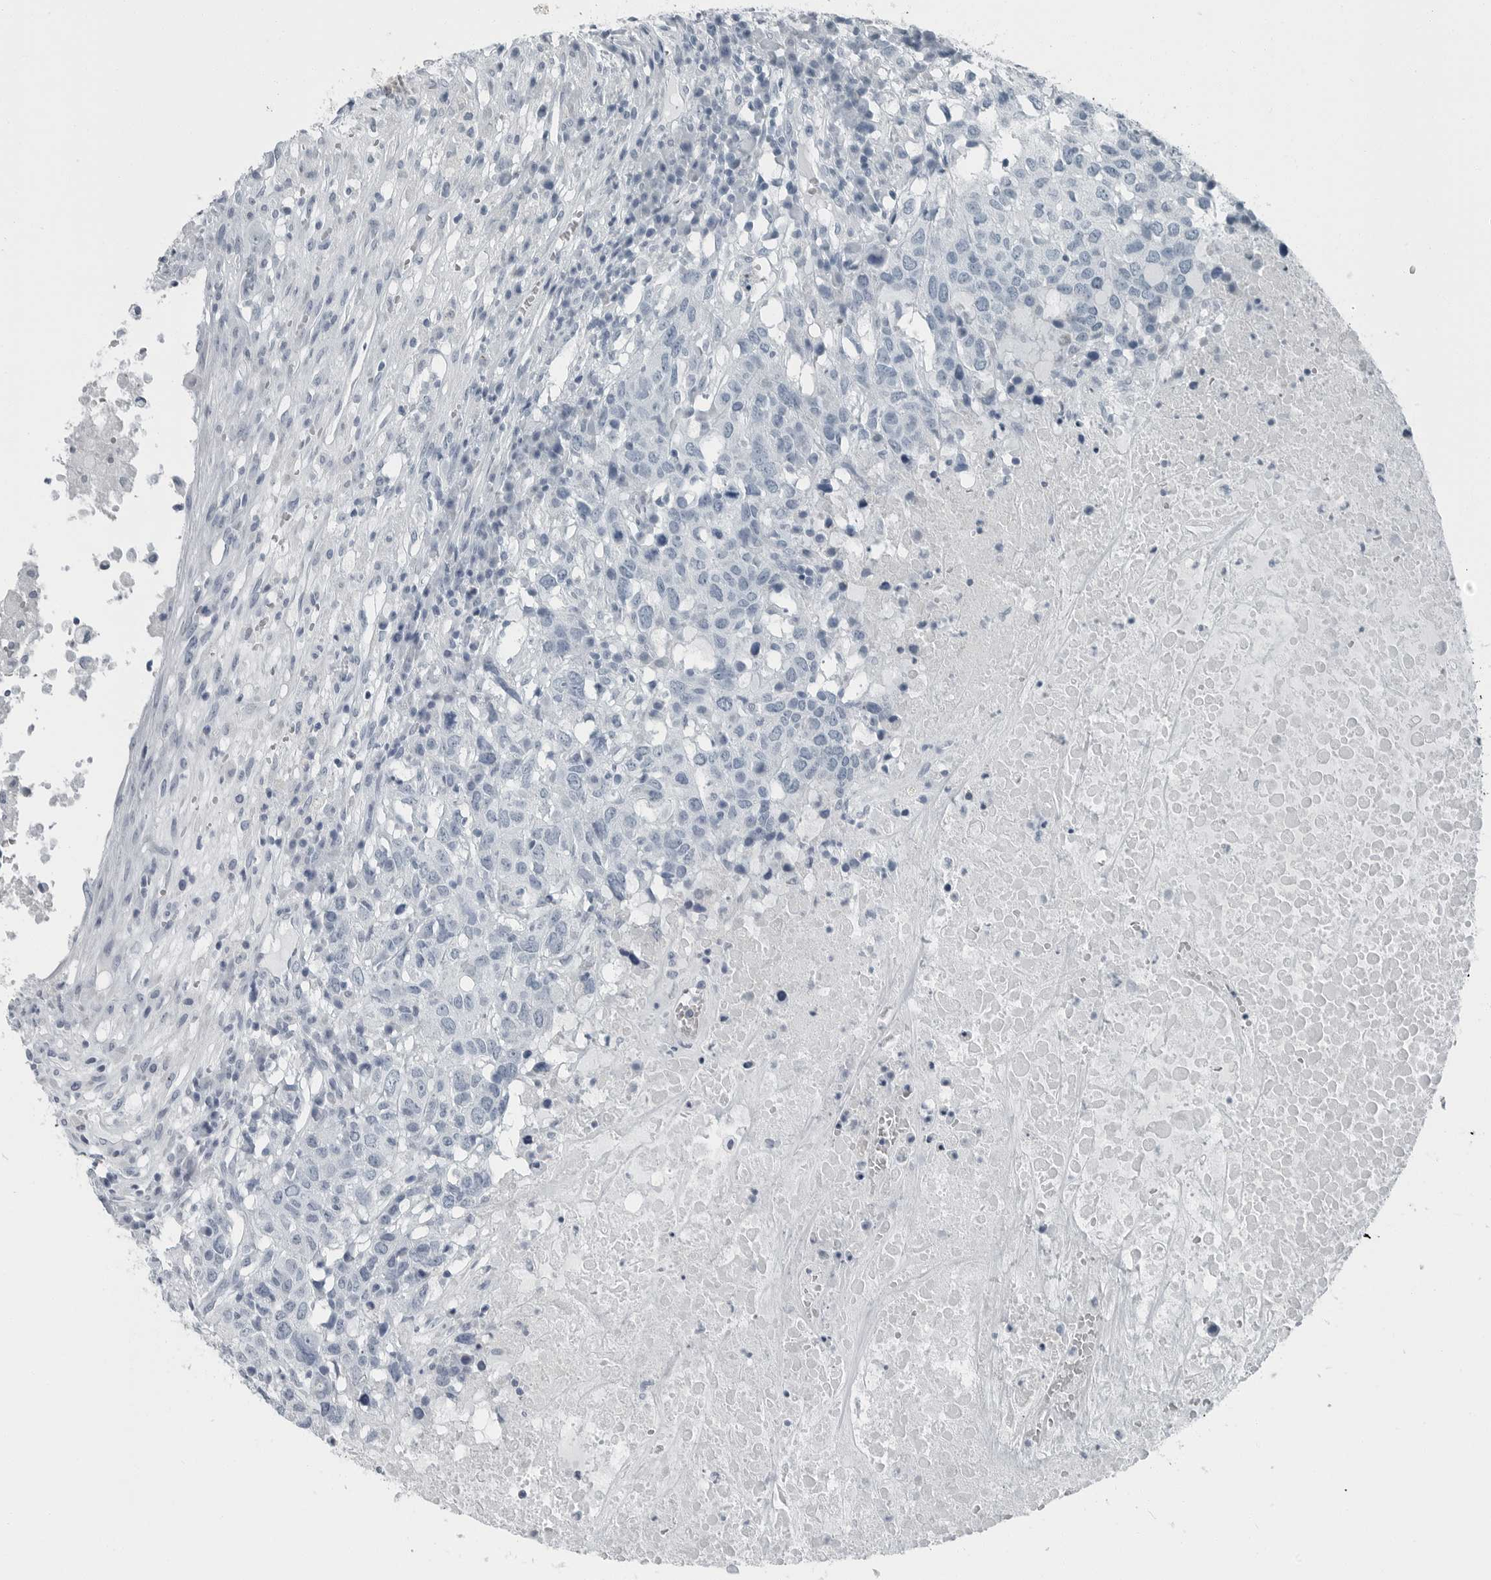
{"staining": {"intensity": "negative", "quantity": "none", "location": "none"}, "tissue": "head and neck cancer", "cell_type": "Tumor cells", "image_type": "cancer", "snomed": [{"axis": "morphology", "description": "Squamous cell carcinoma, NOS"}, {"axis": "topography", "description": "Head-Neck"}], "caption": "DAB (3,3'-diaminobenzidine) immunohistochemical staining of human head and neck cancer (squamous cell carcinoma) reveals no significant positivity in tumor cells.", "gene": "ZPBP2", "patient": {"sex": "male", "age": 66}}